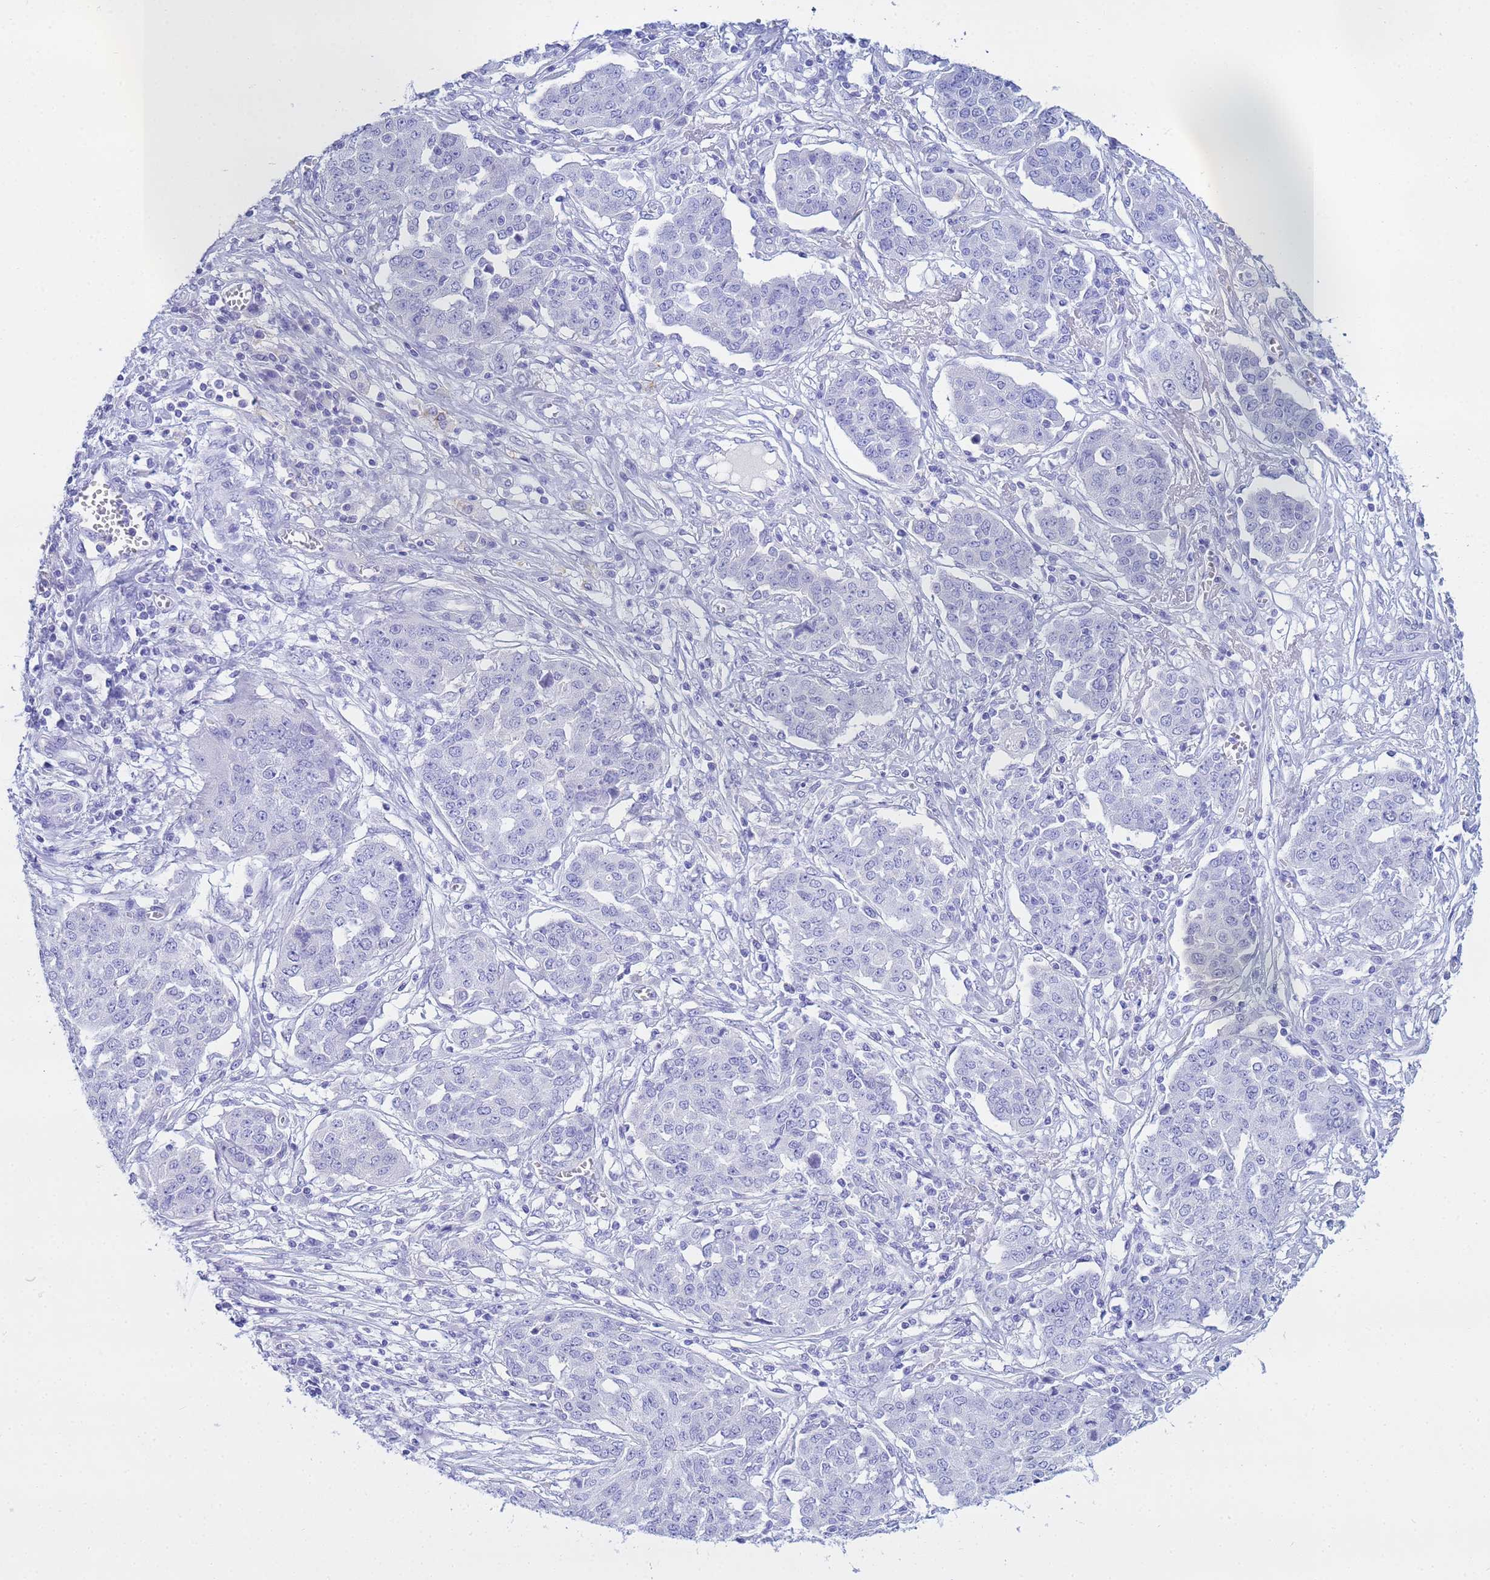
{"staining": {"intensity": "negative", "quantity": "none", "location": "none"}, "tissue": "ovarian cancer", "cell_type": "Tumor cells", "image_type": "cancer", "snomed": [{"axis": "morphology", "description": "Cystadenocarcinoma, serous, NOS"}, {"axis": "topography", "description": "Soft tissue"}, {"axis": "topography", "description": "Ovary"}], "caption": "Ovarian cancer (serous cystadenocarcinoma) was stained to show a protein in brown. There is no significant expression in tumor cells. (DAB immunohistochemistry (IHC) visualized using brightfield microscopy, high magnification).", "gene": "AQP12A", "patient": {"sex": "female", "age": 57}}